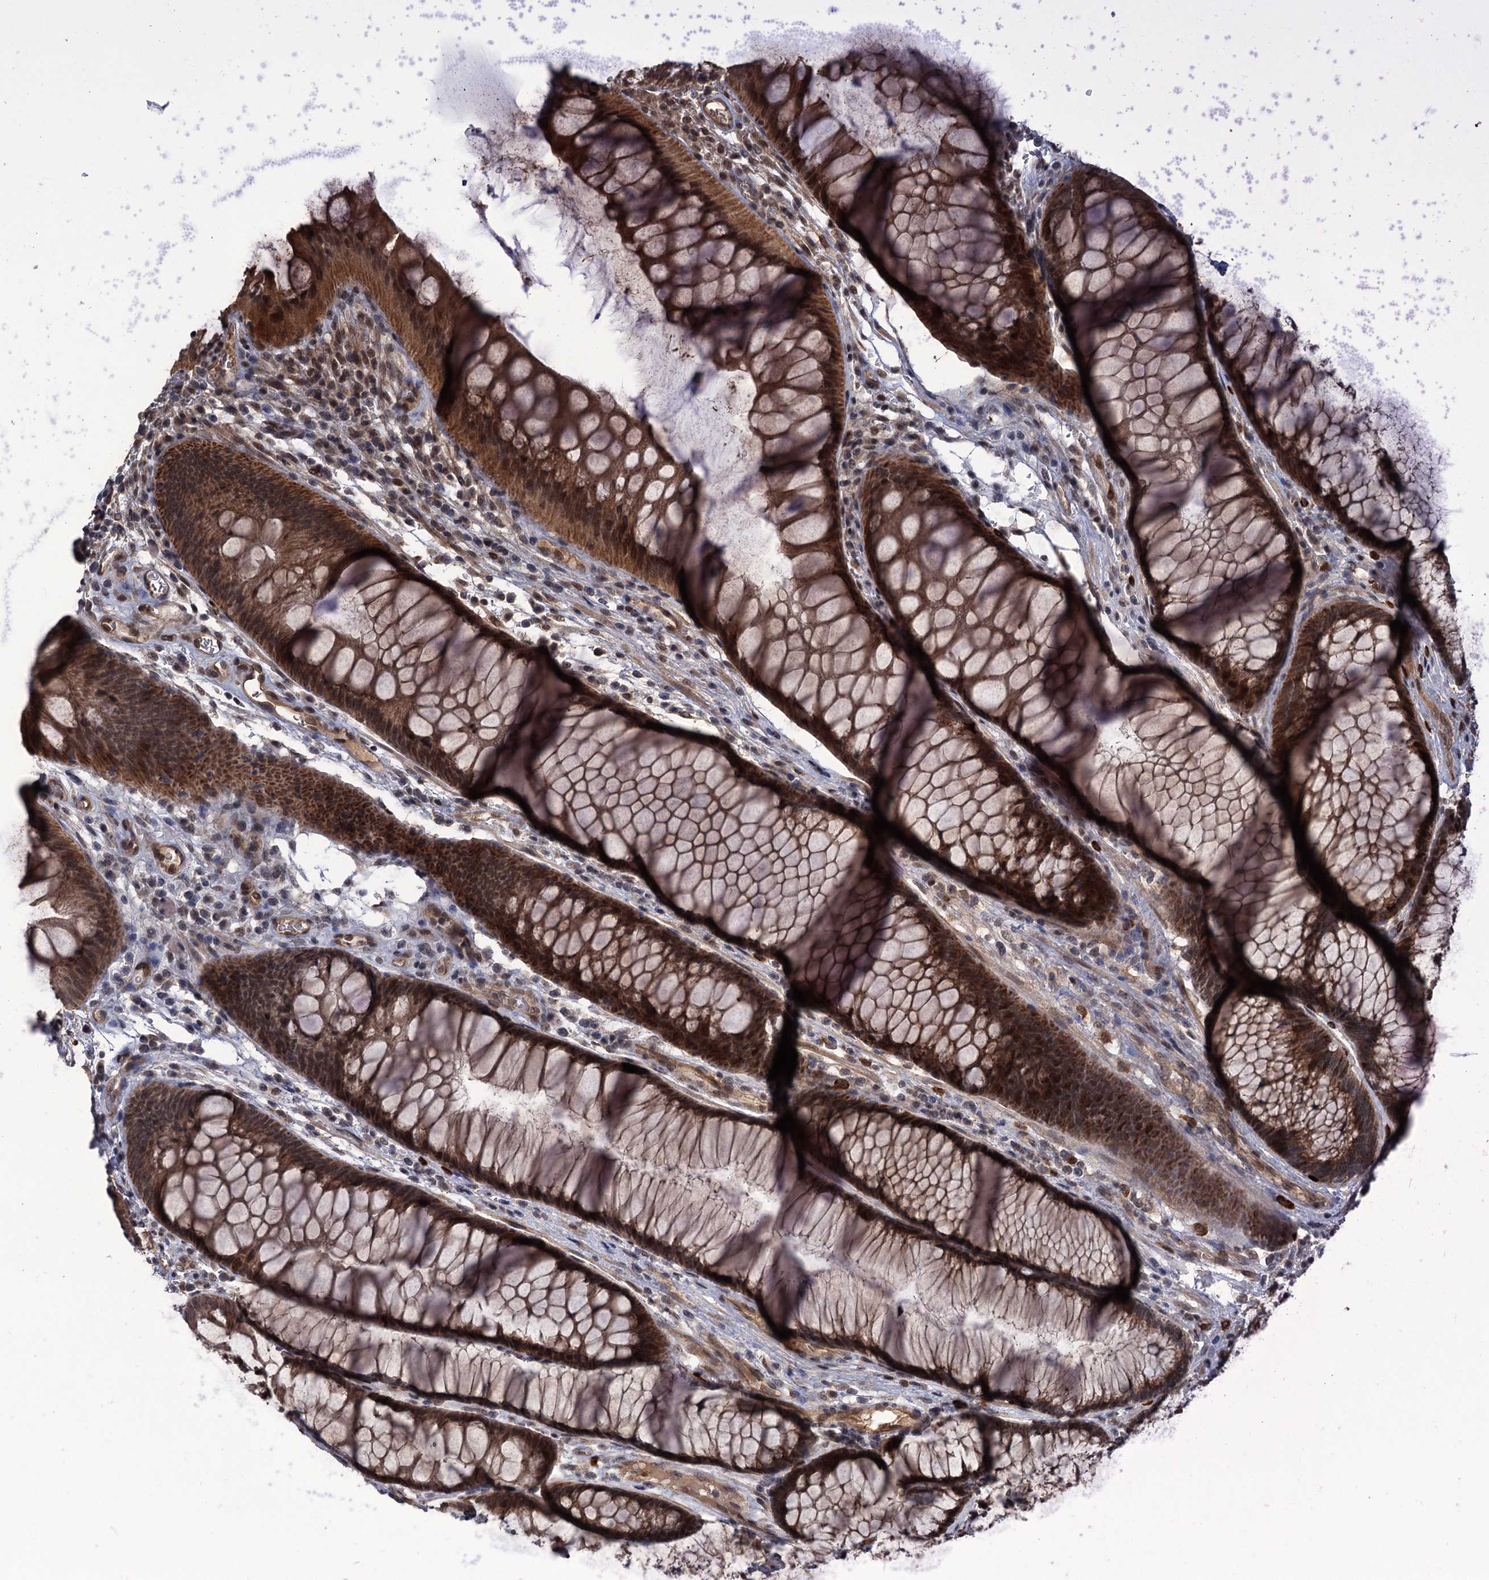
{"staining": {"intensity": "moderate", "quantity": ">75%", "location": "cytoplasmic/membranous,nuclear"}, "tissue": "colon", "cell_type": "Endothelial cells", "image_type": "normal", "snomed": [{"axis": "morphology", "description": "Normal tissue, NOS"}, {"axis": "topography", "description": "Colon"}], "caption": "This is a histology image of IHC staining of unremarkable colon, which shows moderate positivity in the cytoplasmic/membranous,nuclear of endothelial cells.", "gene": "KANSL2", "patient": {"sex": "female", "age": 82}}